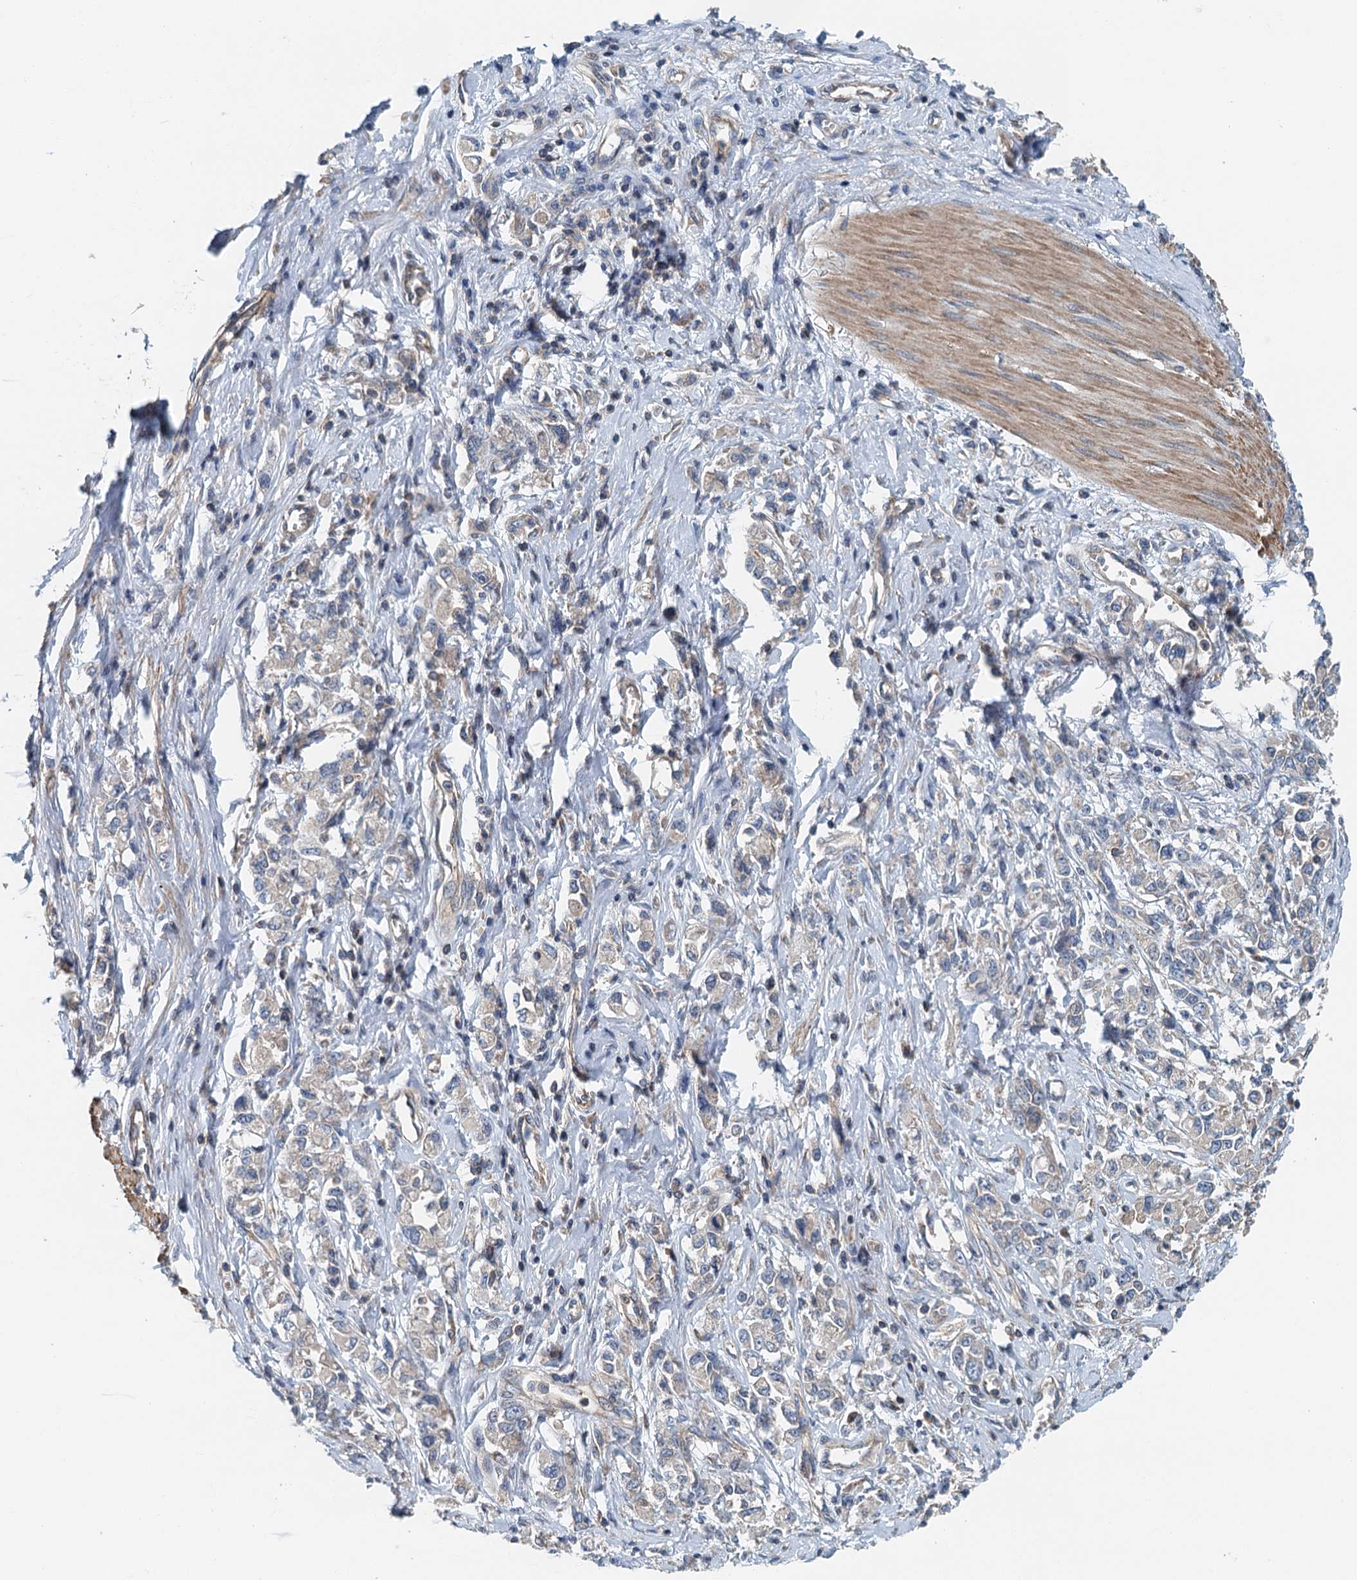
{"staining": {"intensity": "negative", "quantity": "none", "location": "none"}, "tissue": "stomach cancer", "cell_type": "Tumor cells", "image_type": "cancer", "snomed": [{"axis": "morphology", "description": "Adenocarcinoma, NOS"}, {"axis": "topography", "description": "Stomach"}], "caption": "Human stomach adenocarcinoma stained for a protein using immunohistochemistry (IHC) displays no staining in tumor cells.", "gene": "PPP1R14D", "patient": {"sex": "female", "age": 76}}